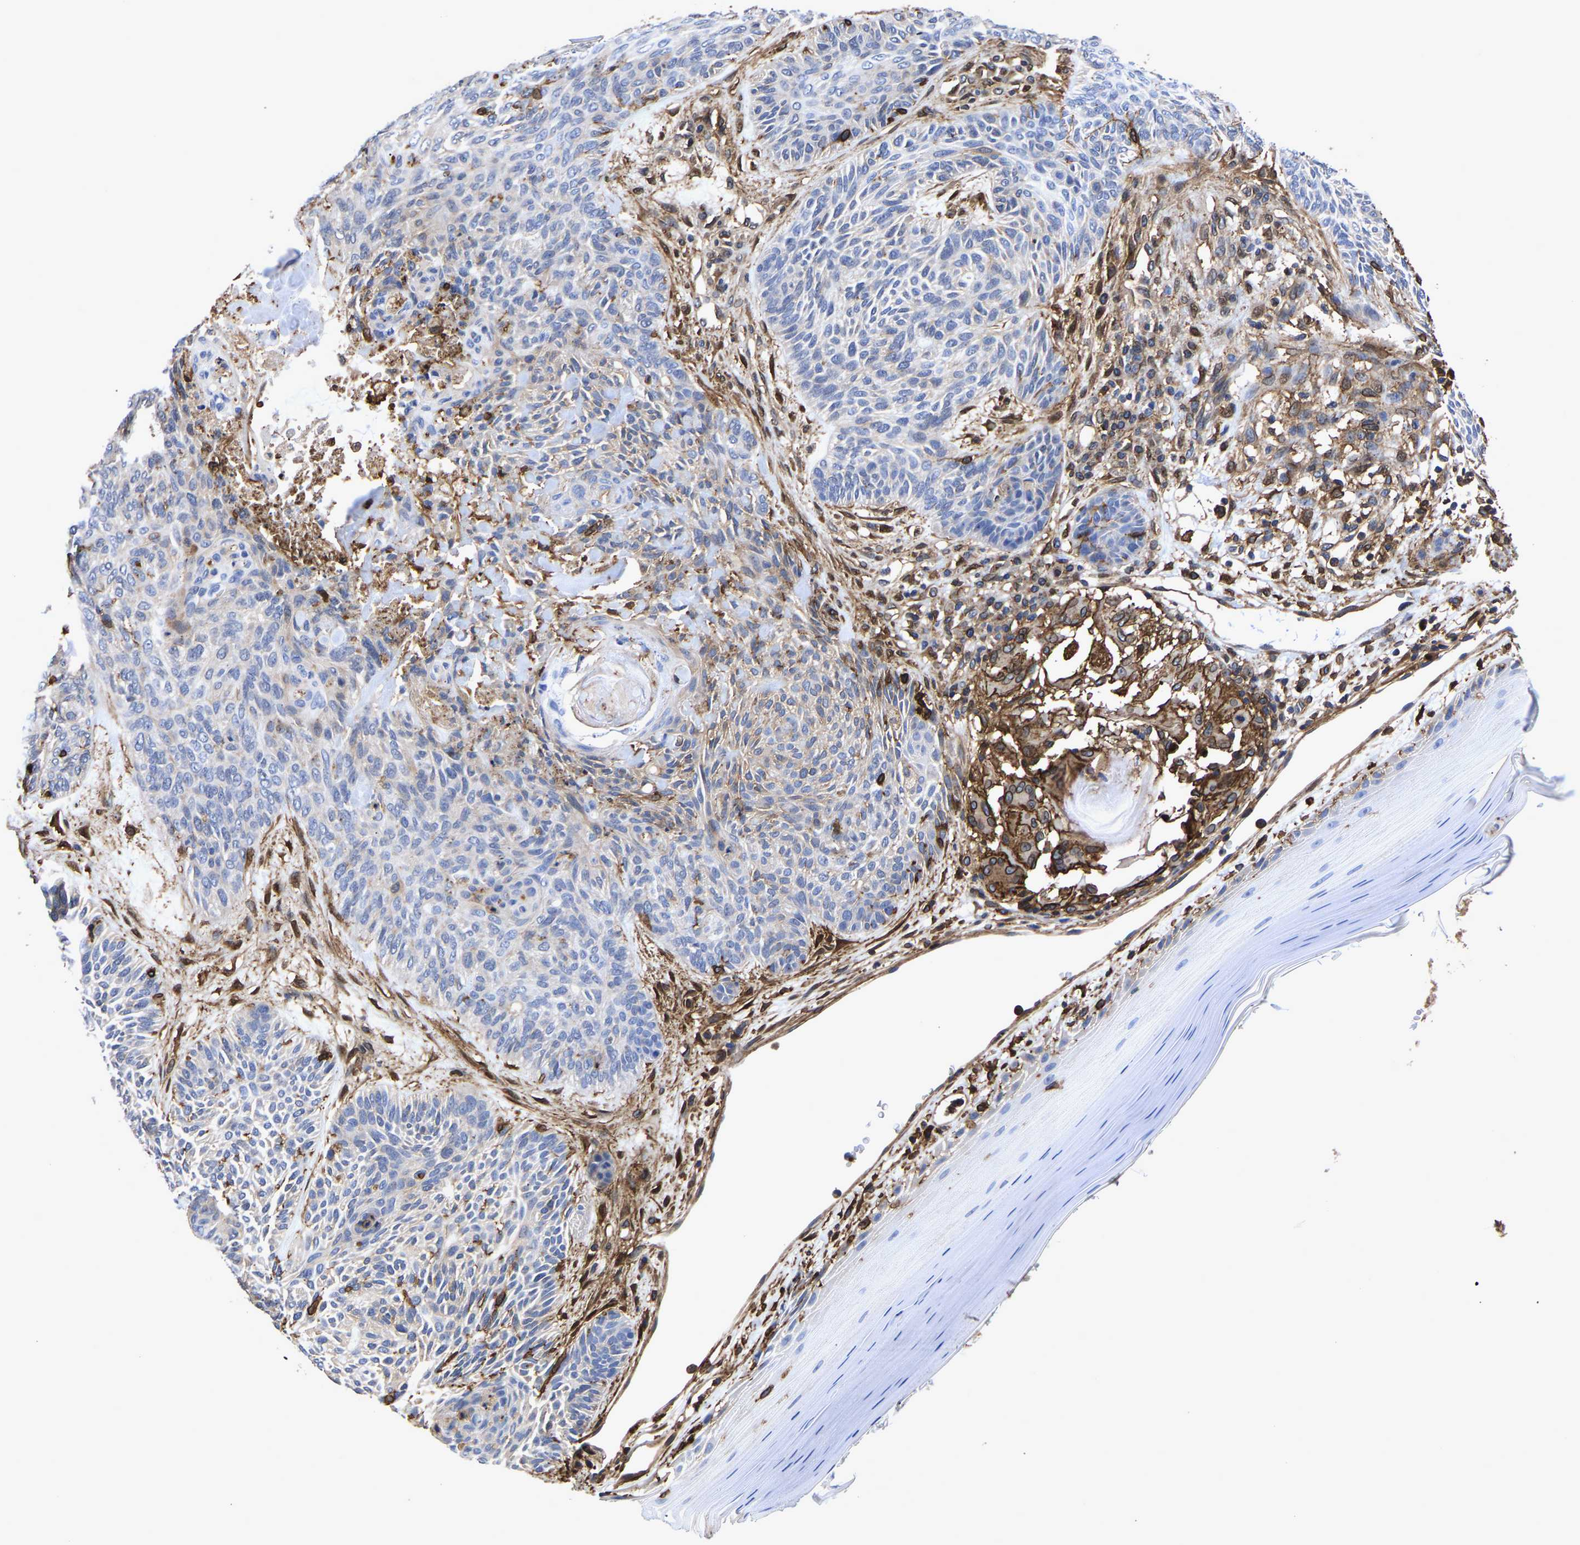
{"staining": {"intensity": "negative", "quantity": "none", "location": "none"}, "tissue": "skin cancer", "cell_type": "Tumor cells", "image_type": "cancer", "snomed": [{"axis": "morphology", "description": "Basal cell carcinoma"}, {"axis": "topography", "description": "Skin"}], "caption": "A histopathology image of human skin cancer is negative for staining in tumor cells. (Immunohistochemistry, brightfield microscopy, high magnification).", "gene": "LIF", "patient": {"sex": "male", "age": 55}}